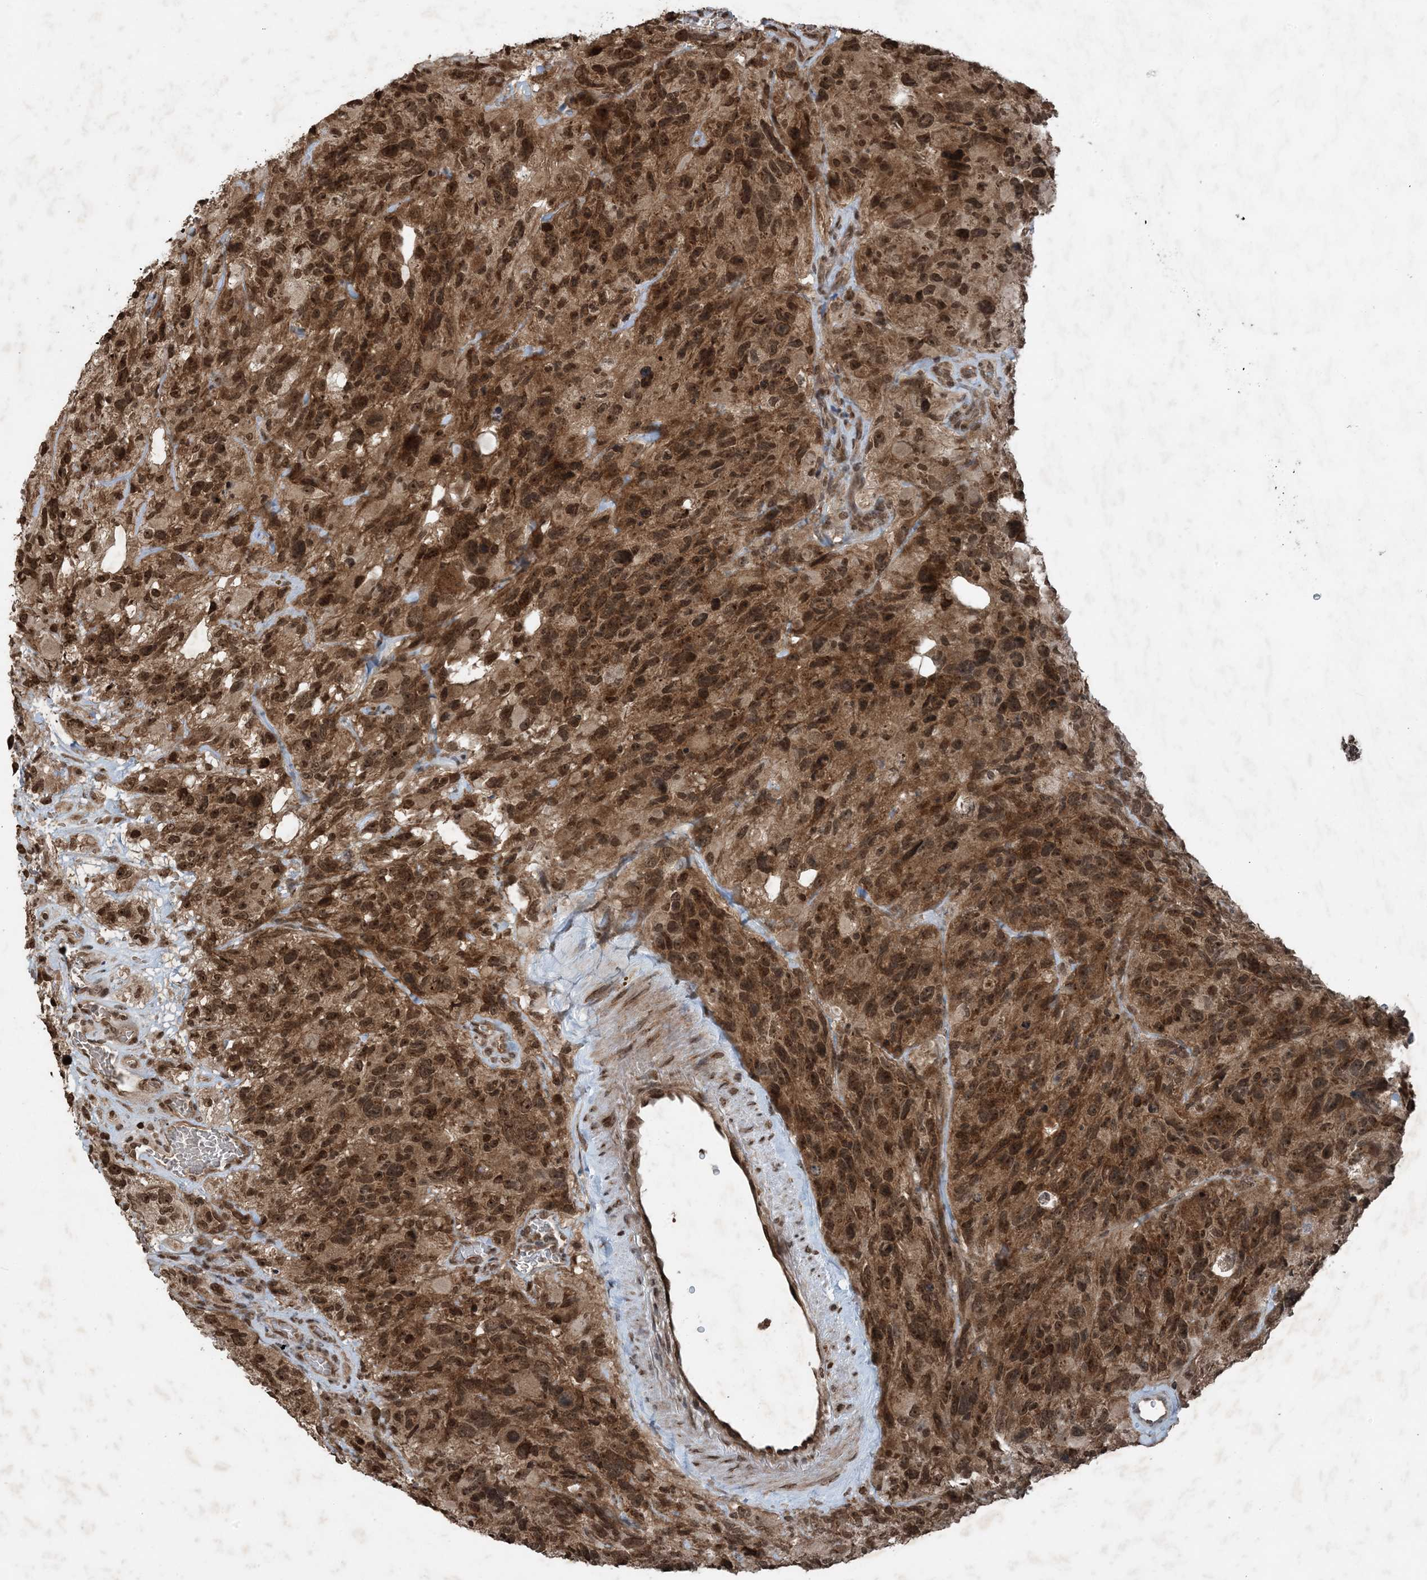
{"staining": {"intensity": "moderate", "quantity": ">75%", "location": "cytoplasmic/membranous,nuclear"}, "tissue": "glioma", "cell_type": "Tumor cells", "image_type": "cancer", "snomed": [{"axis": "morphology", "description": "Glioma, malignant, High grade"}, {"axis": "topography", "description": "Brain"}], "caption": "Protein analysis of malignant glioma (high-grade) tissue shows moderate cytoplasmic/membranous and nuclear expression in about >75% of tumor cells.", "gene": "ZFAND2B", "patient": {"sex": "male", "age": 69}}